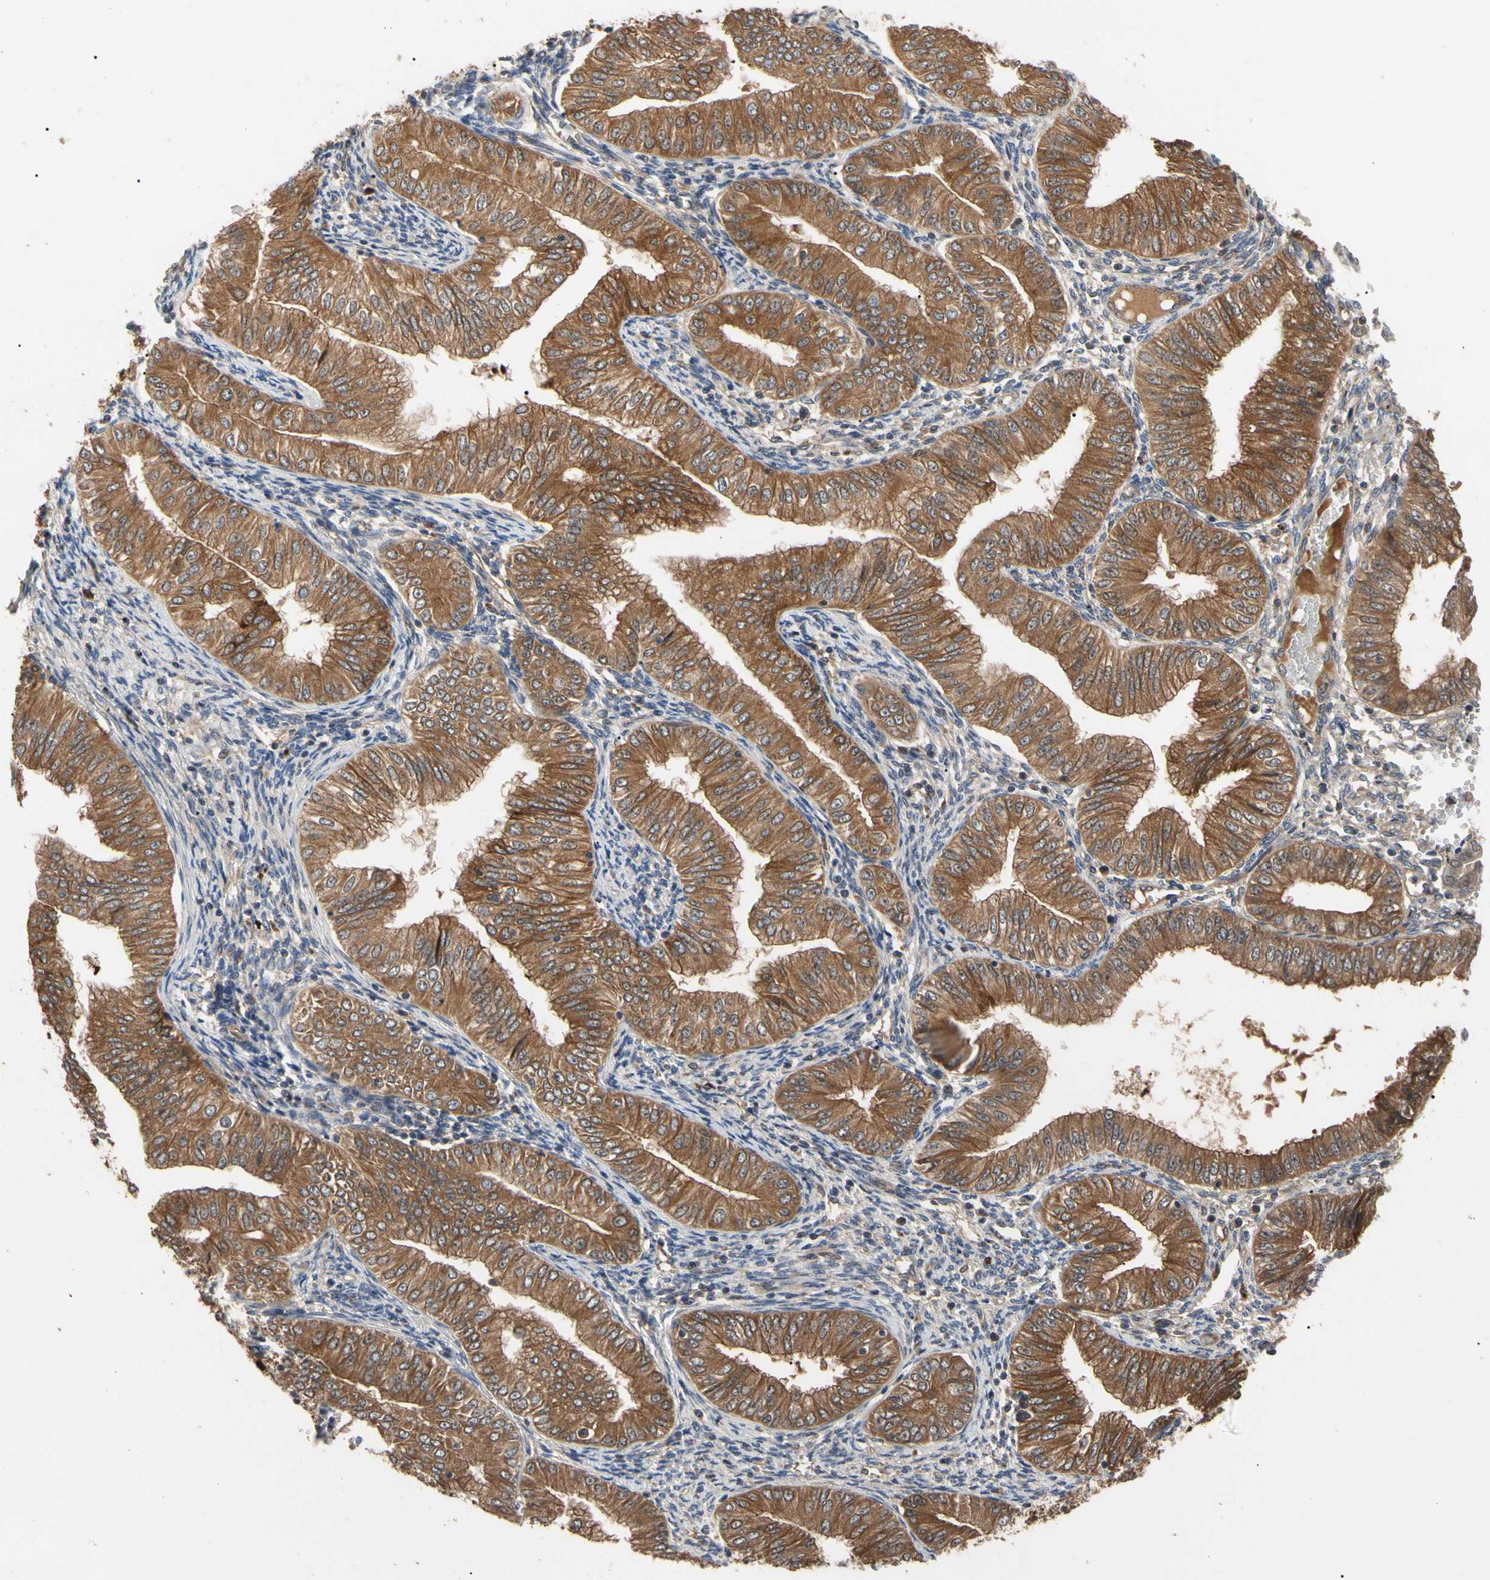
{"staining": {"intensity": "strong", "quantity": ">75%", "location": "cytoplasmic/membranous"}, "tissue": "endometrial cancer", "cell_type": "Tumor cells", "image_type": "cancer", "snomed": [{"axis": "morphology", "description": "Normal tissue, NOS"}, {"axis": "morphology", "description": "Adenocarcinoma, NOS"}, {"axis": "topography", "description": "Endometrium"}], "caption": "This is a micrograph of immunohistochemistry staining of endometrial cancer (adenocarcinoma), which shows strong positivity in the cytoplasmic/membranous of tumor cells.", "gene": "CYTIP", "patient": {"sex": "female", "age": 53}}